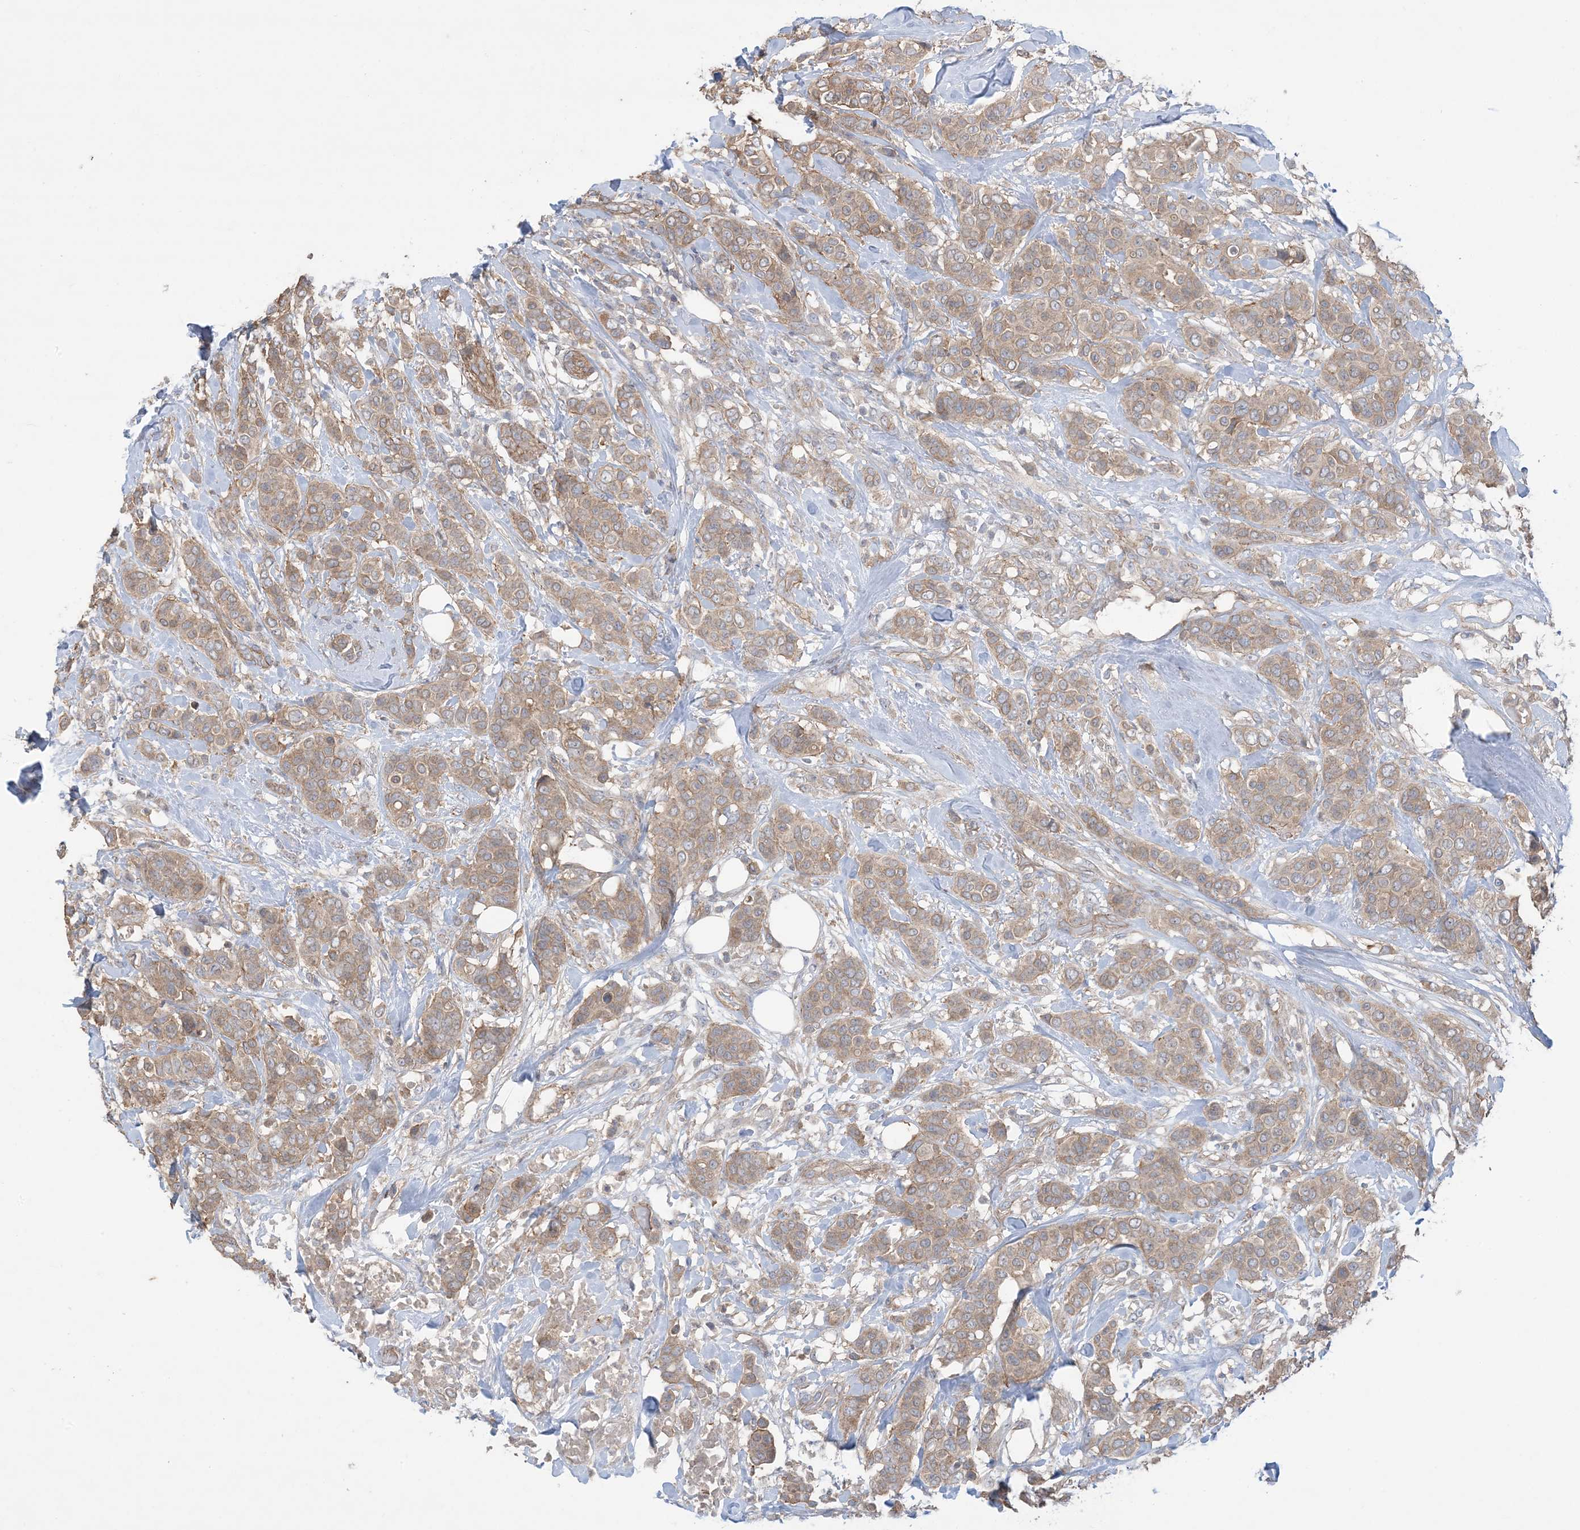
{"staining": {"intensity": "moderate", "quantity": ">75%", "location": "cytoplasmic/membranous"}, "tissue": "breast cancer", "cell_type": "Tumor cells", "image_type": "cancer", "snomed": [{"axis": "morphology", "description": "Lobular carcinoma"}, {"axis": "topography", "description": "Breast"}], "caption": "Human breast lobular carcinoma stained for a protein (brown) exhibits moderate cytoplasmic/membranous positive positivity in about >75% of tumor cells.", "gene": "CCNY", "patient": {"sex": "female", "age": 51}}